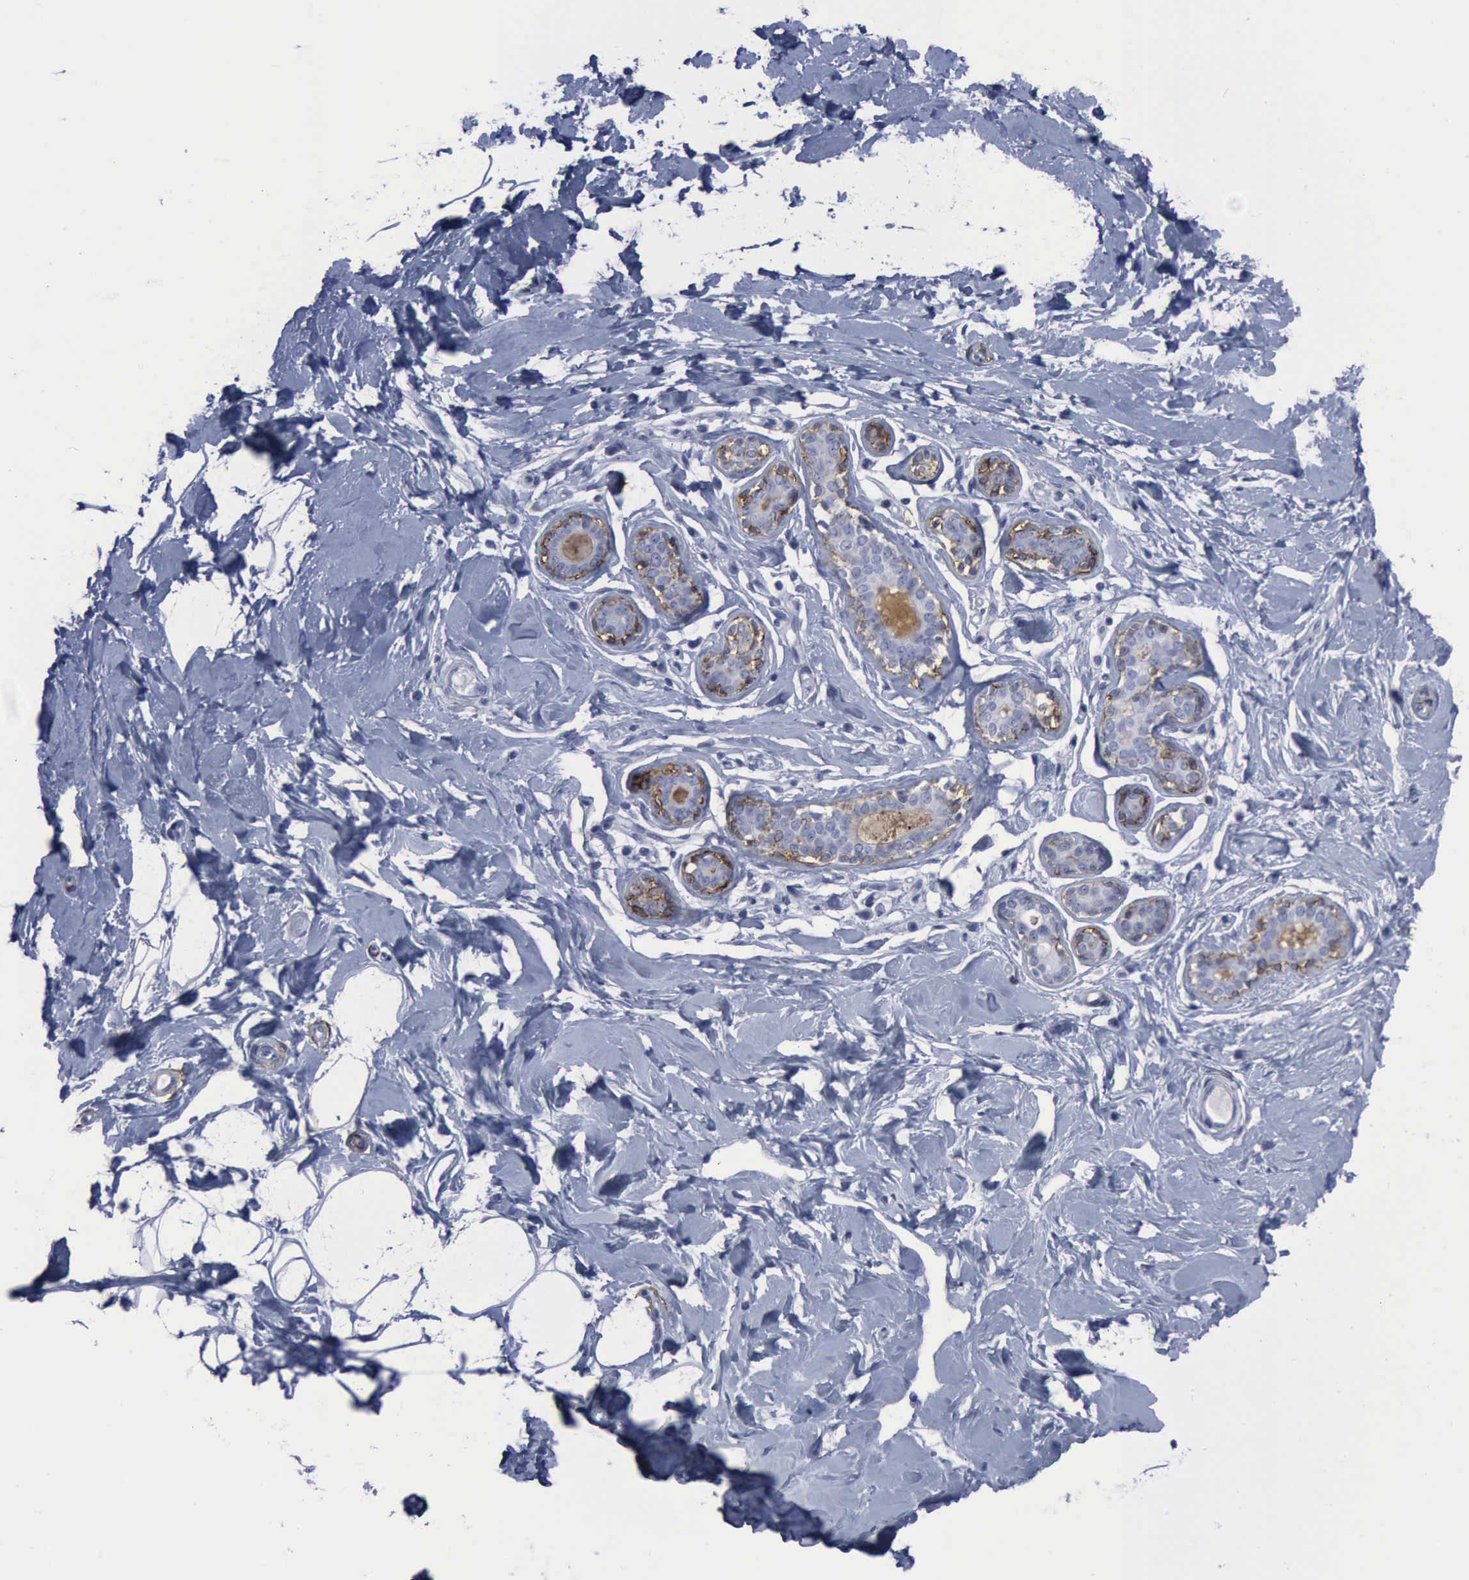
{"staining": {"intensity": "negative", "quantity": "none", "location": "none"}, "tissue": "breast", "cell_type": "Adipocytes", "image_type": "normal", "snomed": [{"axis": "morphology", "description": "Normal tissue, NOS"}, {"axis": "topography", "description": "Breast"}], "caption": "The micrograph displays no staining of adipocytes in normal breast. (DAB IHC visualized using brightfield microscopy, high magnification).", "gene": "NGFR", "patient": {"sex": "female", "age": 23}}